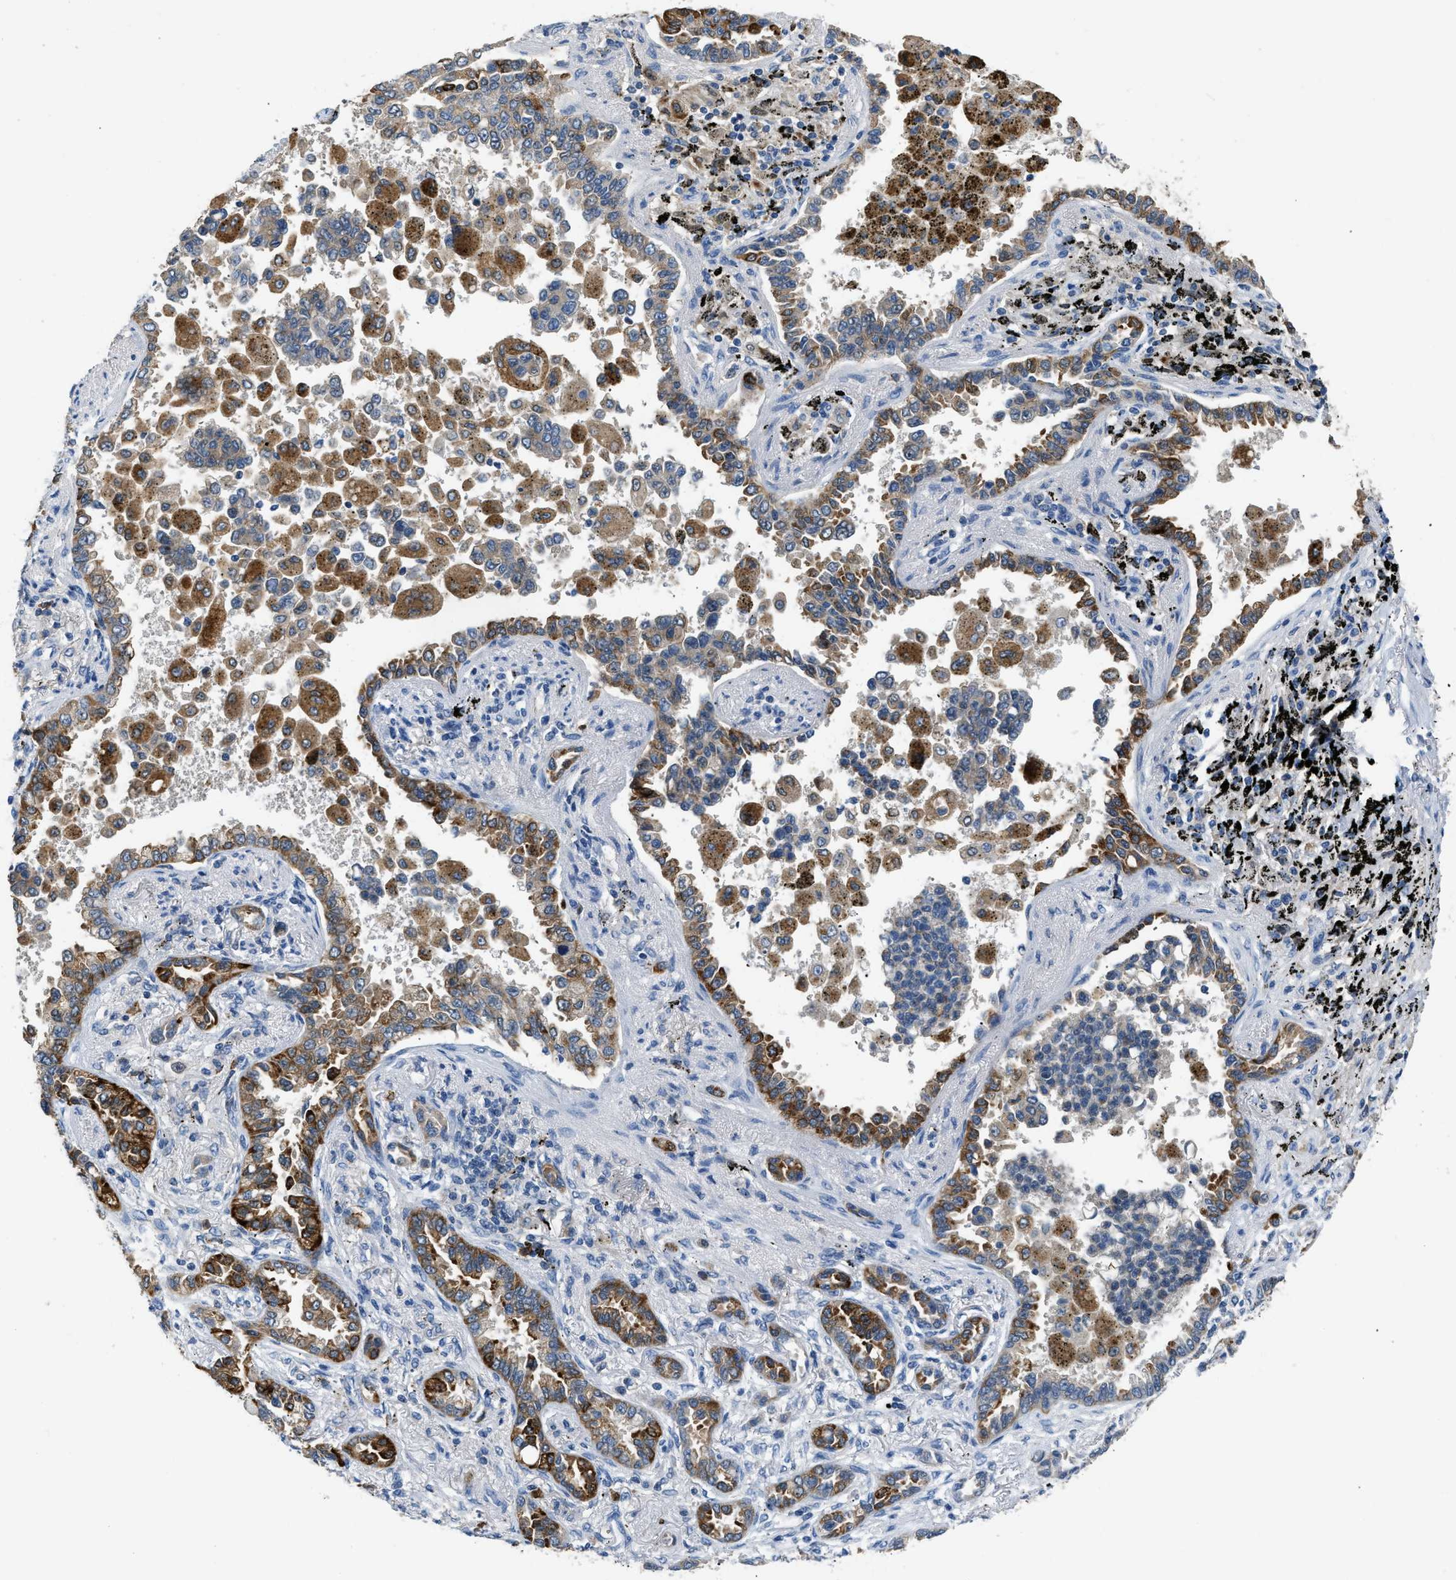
{"staining": {"intensity": "strong", "quantity": ">75%", "location": "cytoplasmic/membranous"}, "tissue": "lung cancer", "cell_type": "Tumor cells", "image_type": "cancer", "snomed": [{"axis": "morphology", "description": "Normal tissue, NOS"}, {"axis": "morphology", "description": "Adenocarcinoma, NOS"}, {"axis": "topography", "description": "Lung"}], "caption": "Immunohistochemical staining of human adenocarcinoma (lung) shows high levels of strong cytoplasmic/membranous protein staining in approximately >75% of tumor cells.", "gene": "TOMM34", "patient": {"sex": "male", "age": 59}}